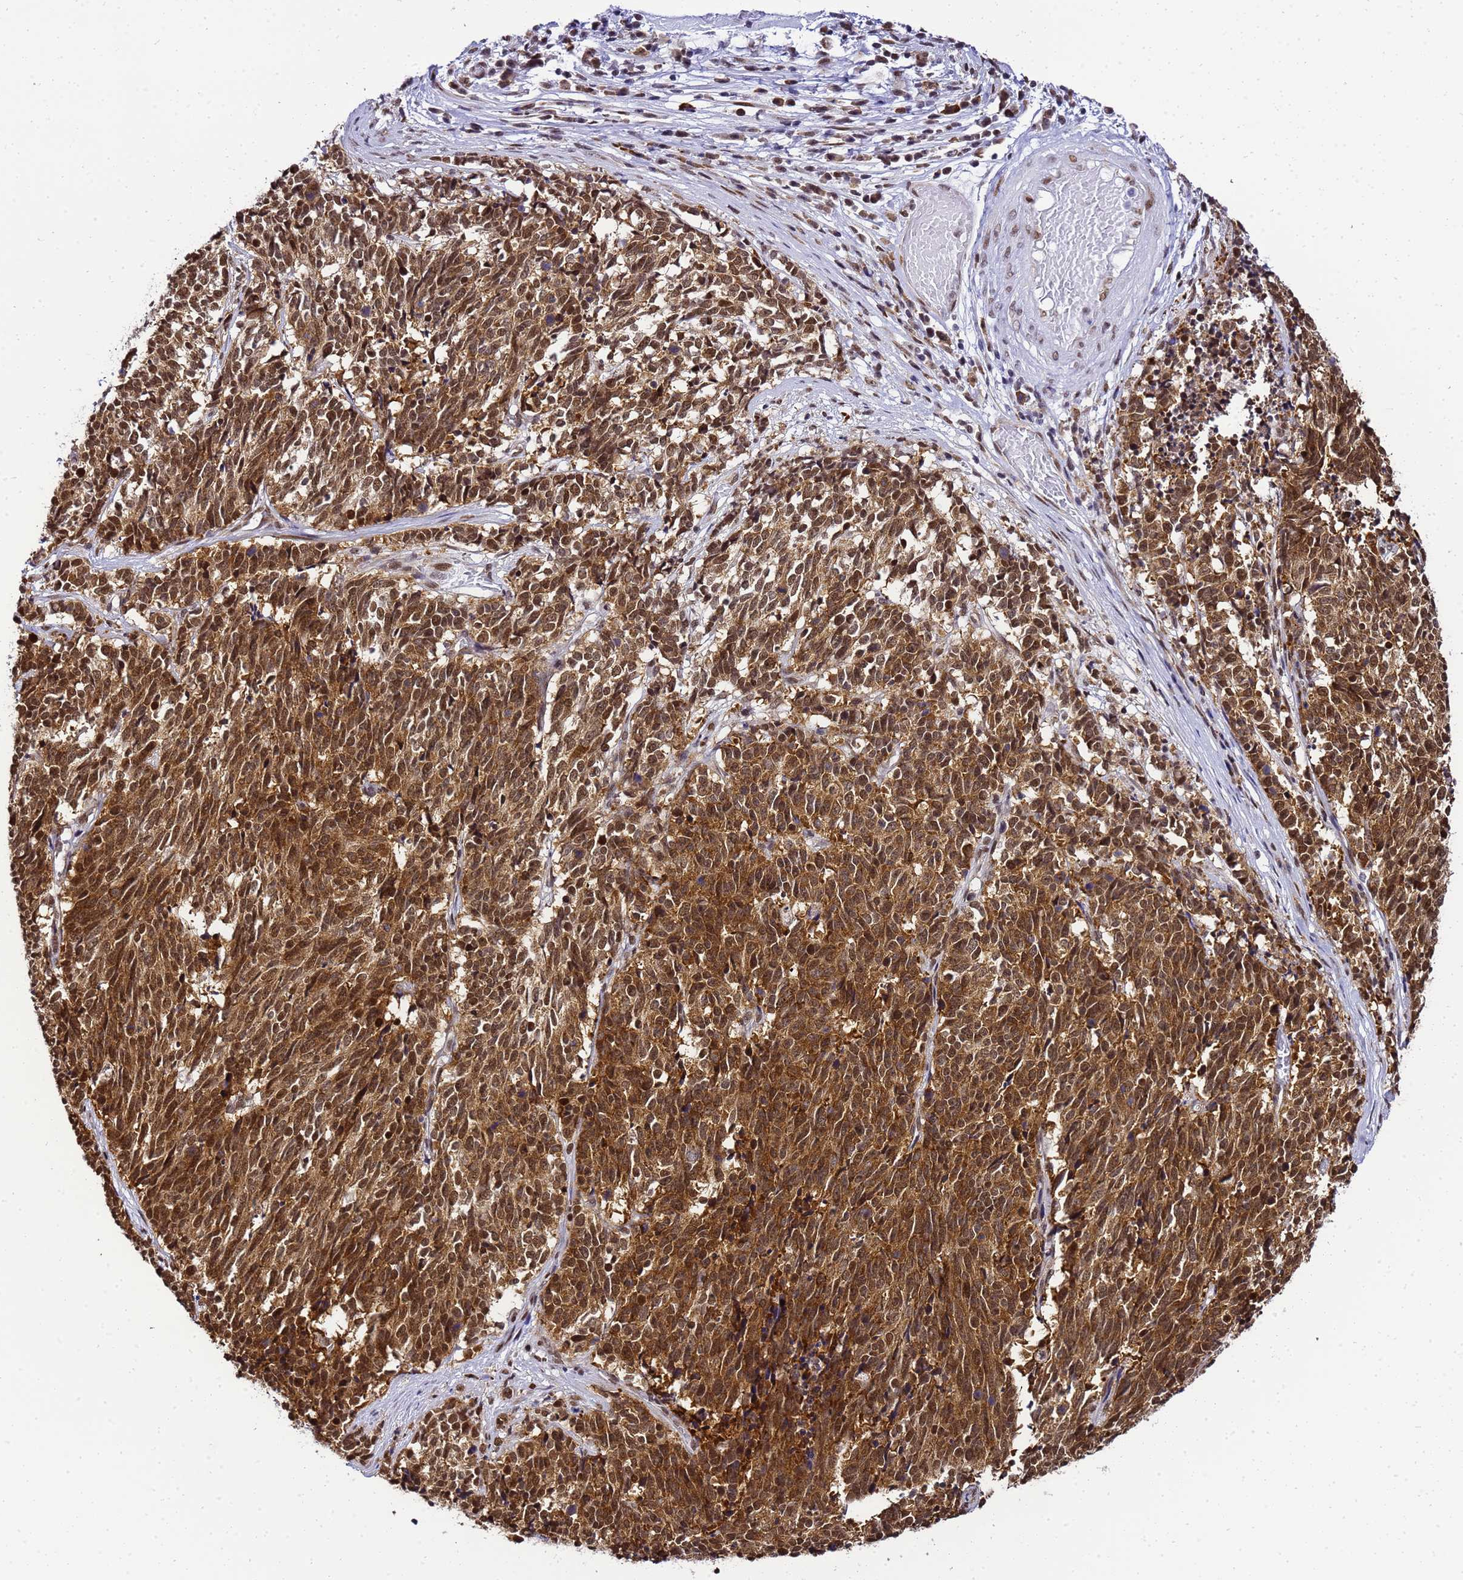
{"staining": {"intensity": "strong", "quantity": ">75%", "location": "cytoplasmic/membranous,nuclear"}, "tissue": "cervical cancer", "cell_type": "Tumor cells", "image_type": "cancer", "snomed": [{"axis": "morphology", "description": "Squamous cell carcinoma, NOS"}, {"axis": "topography", "description": "Cervix"}], "caption": "Cervical cancer (squamous cell carcinoma) stained with DAB (3,3'-diaminobenzidine) IHC shows high levels of strong cytoplasmic/membranous and nuclear positivity in about >75% of tumor cells.", "gene": "SMN1", "patient": {"sex": "female", "age": 29}}